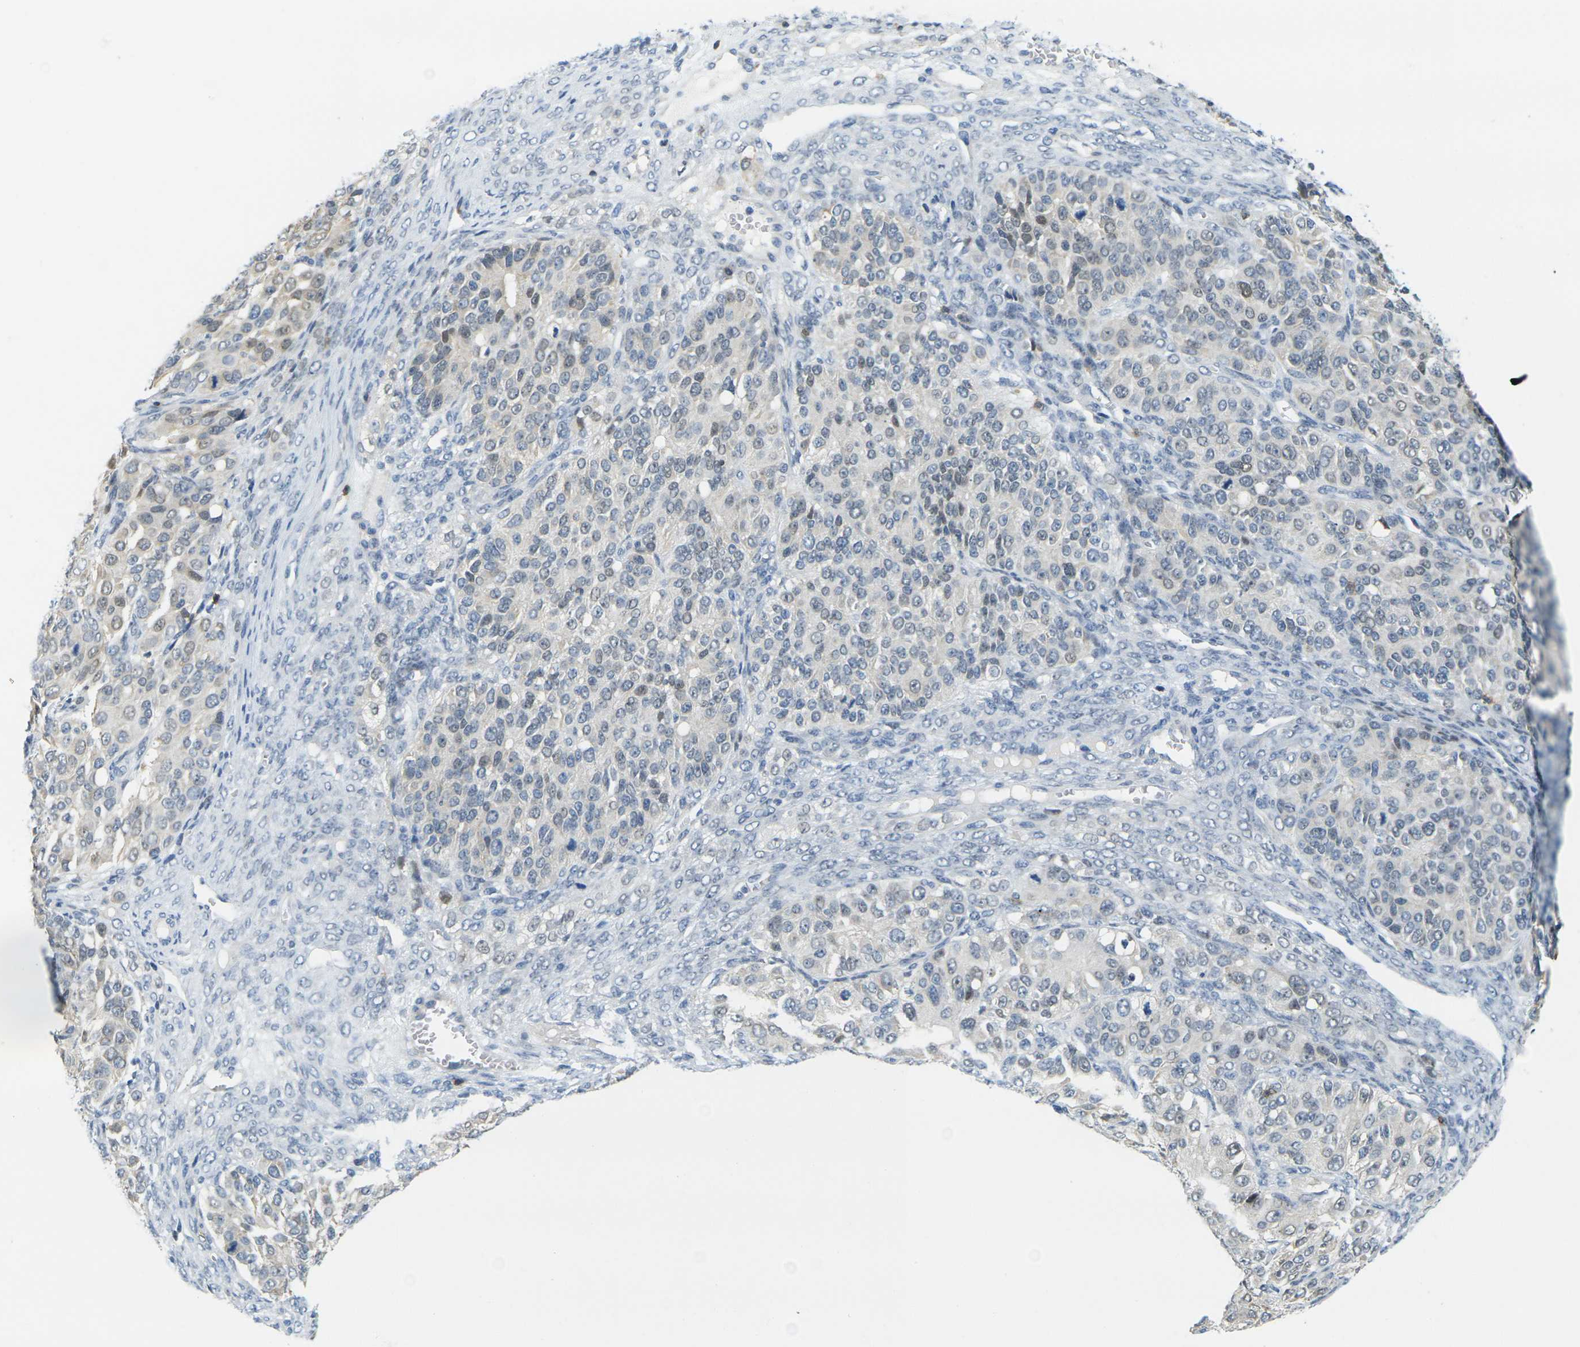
{"staining": {"intensity": "negative", "quantity": "none", "location": "none"}, "tissue": "ovarian cancer", "cell_type": "Tumor cells", "image_type": "cancer", "snomed": [{"axis": "morphology", "description": "Carcinoma, endometroid"}, {"axis": "topography", "description": "Ovary"}], "caption": "Tumor cells are negative for brown protein staining in endometroid carcinoma (ovarian). (DAB (3,3'-diaminobenzidine) IHC, high magnification).", "gene": "CD3D", "patient": {"sex": "female", "age": 51}}